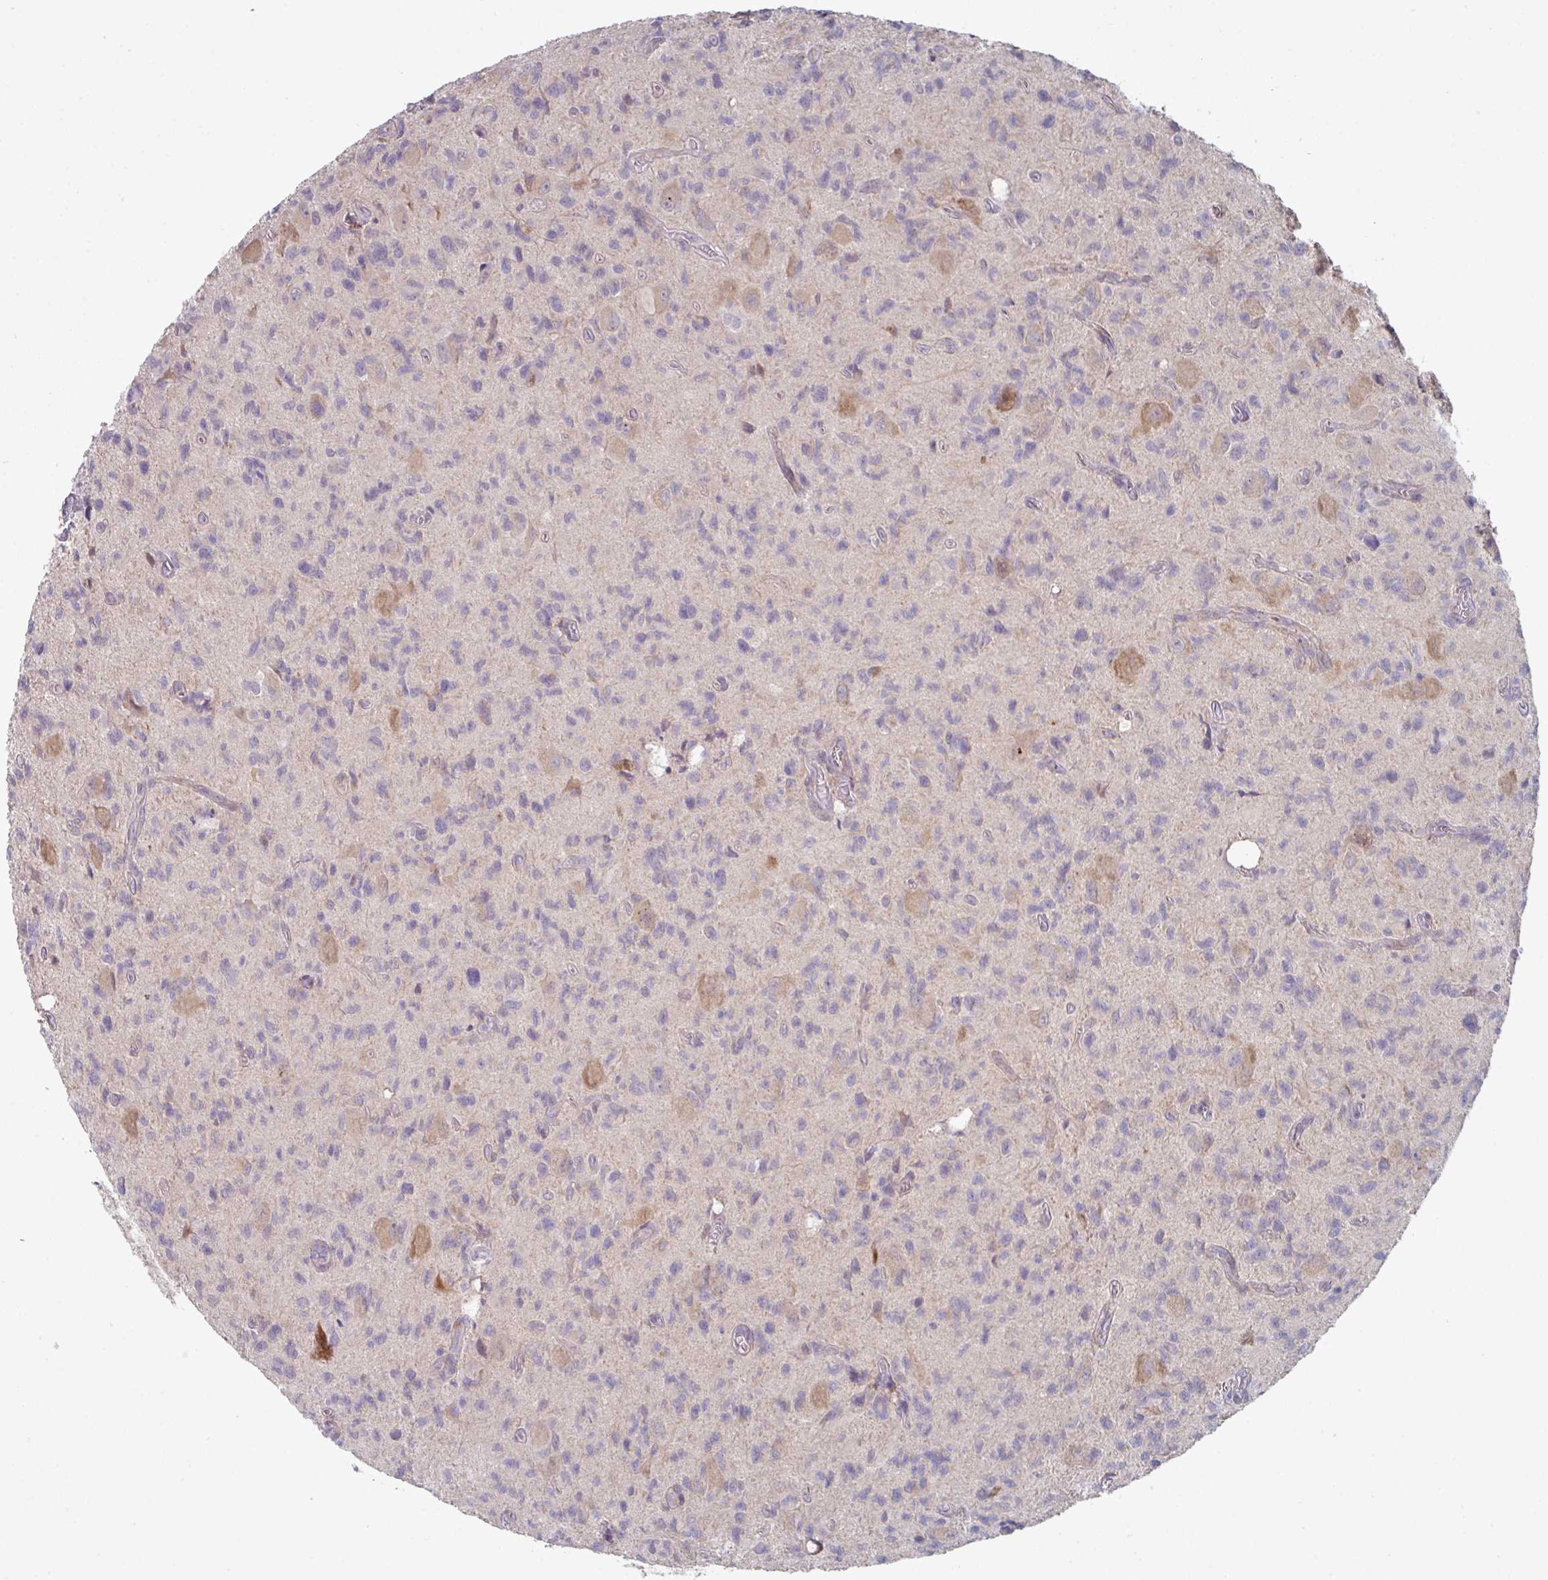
{"staining": {"intensity": "negative", "quantity": "none", "location": "none"}, "tissue": "glioma", "cell_type": "Tumor cells", "image_type": "cancer", "snomed": [{"axis": "morphology", "description": "Glioma, malignant, High grade"}, {"axis": "topography", "description": "Brain"}], "caption": "This is an immunohistochemistry photomicrograph of human high-grade glioma (malignant). There is no staining in tumor cells.", "gene": "WSB2", "patient": {"sex": "male", "age": 76}}